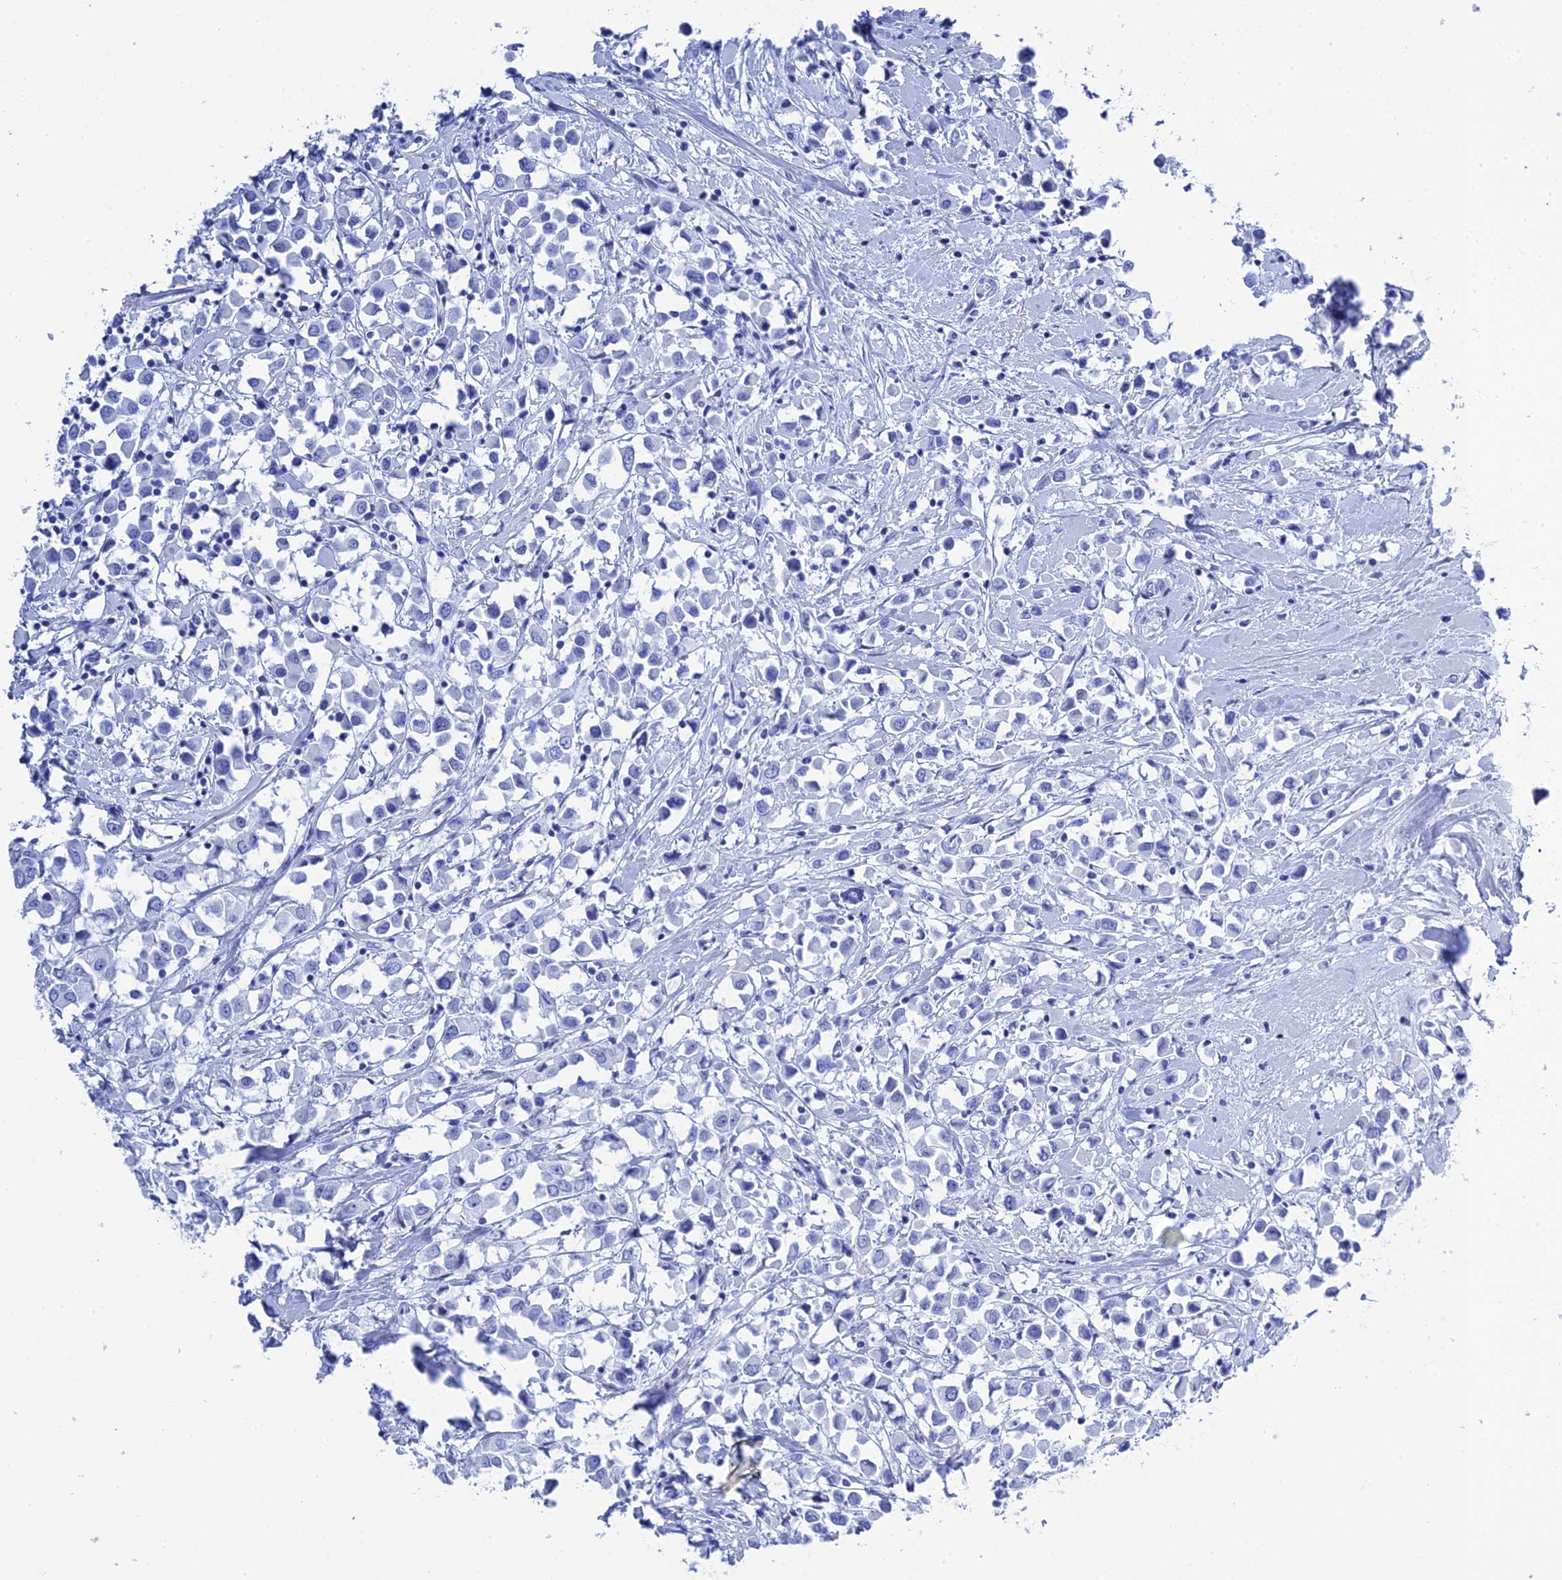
{"staining": {"intensity": "negative", "quantity": "none", "location": "none"}, "tissue": "breast cancer", "cell_type": "Tumor cells", "image_type": "cancer", "snomed": [{"axis": "morphology", "description": "Duct carcinoma"}, {"axis": "topography", "description": "Breast"}], "caption": "Human infiltrating ductal carcinoma (breast) stained for a protein using immunohistochemistry displays no positivity in tumor cells.", "gene": "TEX101", "patient": {"sex": "female", "age": 61}}